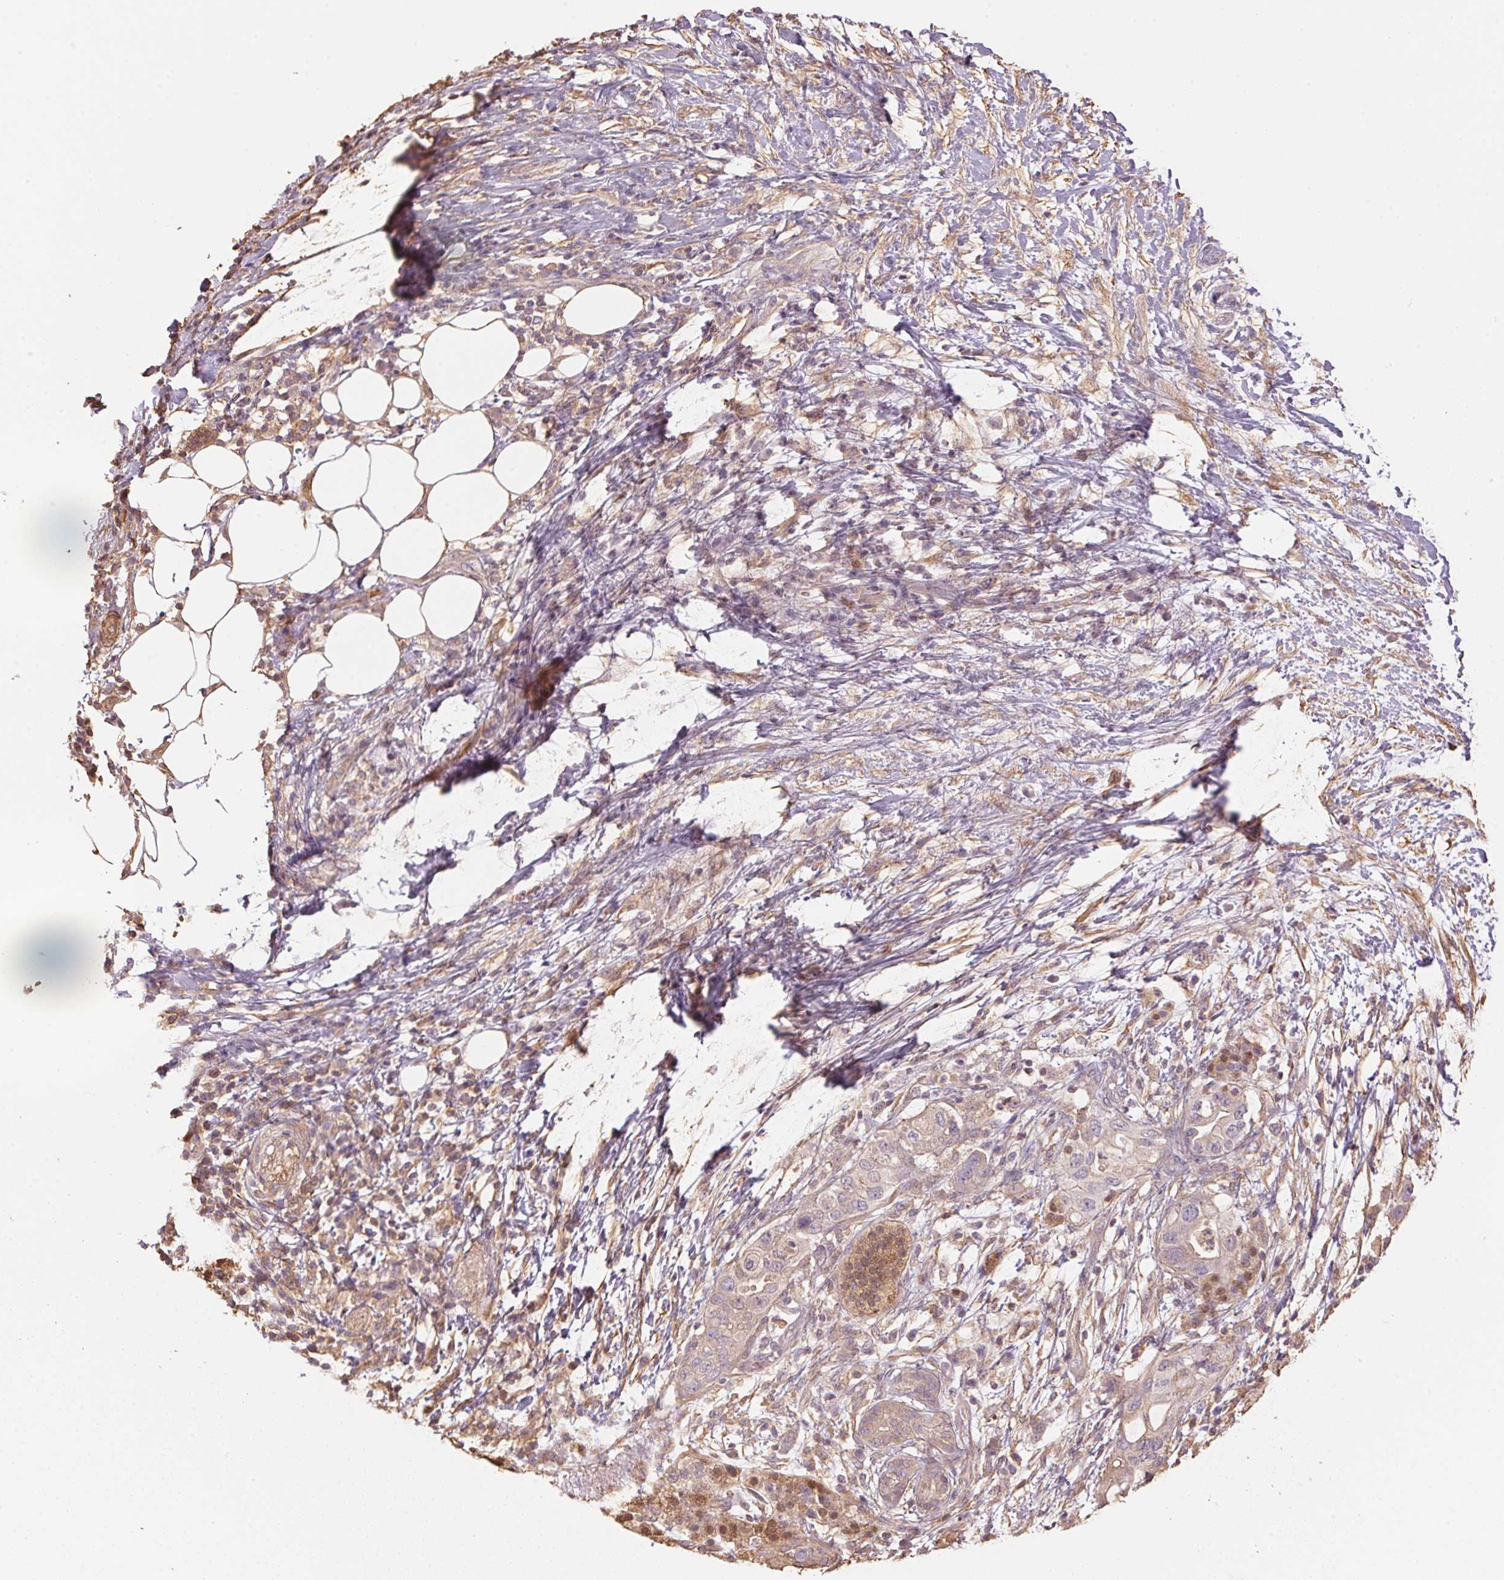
{"staining": {"intensity": "negative", "quantity": "none", "location": "none"}, "tissue": "pancreatic cancer", "cell_type": "Tumor cells", "image_type": "cancer", "snomed": [{"axis": "morphology", "description": "Adenocarcinoma, NOS"}, {"axis": "topography", "description": "Pancreas"}], "caption": "Immunohistochemical staining of human pancreatic adenocarcinoma displays no significant expression in tumor cells.", "gene": "QDPR", "patient": {"sex": "female", "age": 72}}